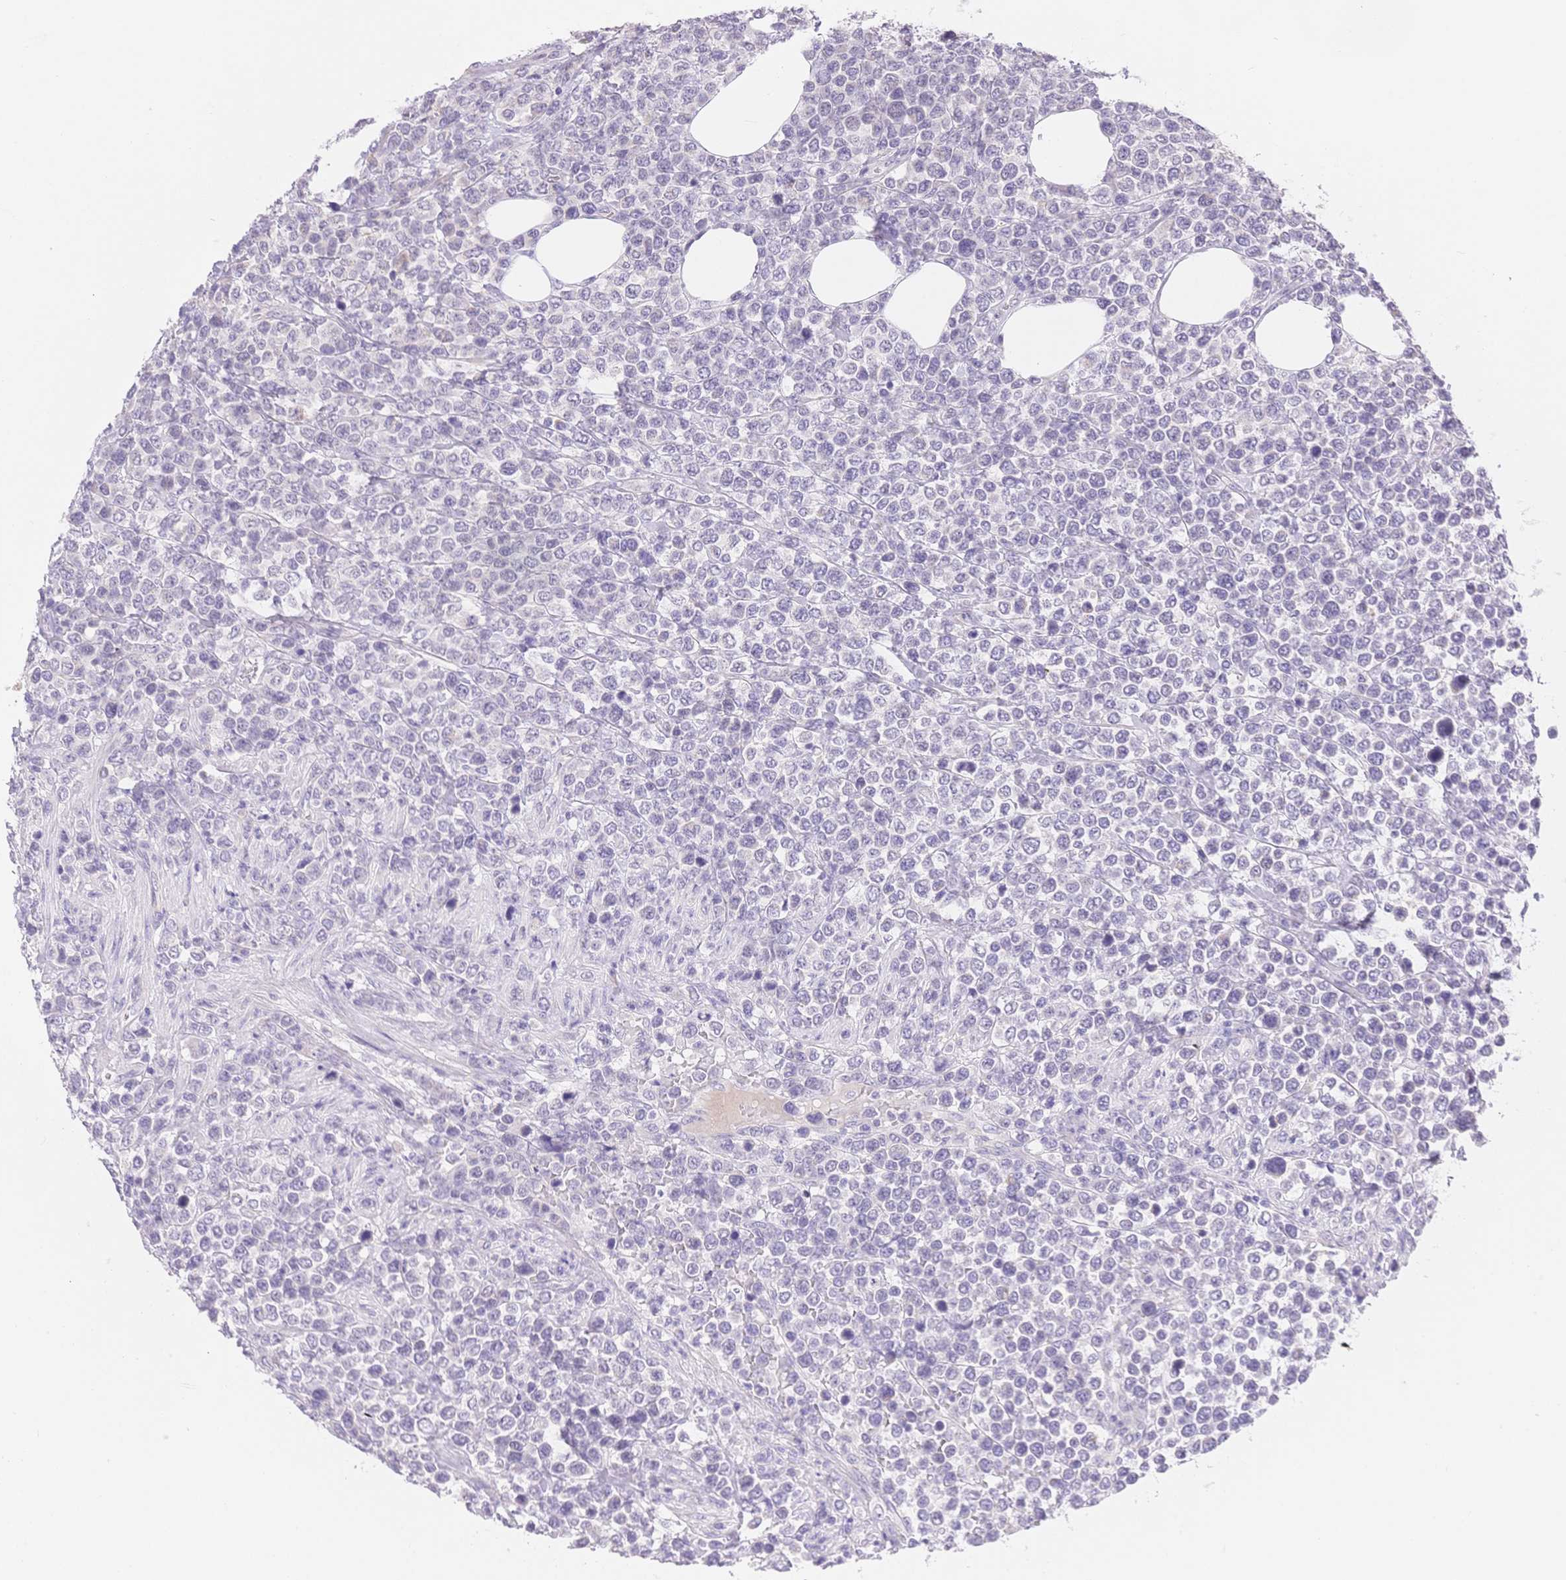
{"staining": {"intensity": "negative", "quantity": "none", "location": "none"}, "tissue": "lymphoma", "cell_type": "Tumor cells", "image_type": "cancer", "snomed": [{"axis": "morphology", "description": "Malignant lymphoma, non-Hodgkin's type, High grade"}, {"axis": "topography", "description": "Soft tissue"}], "caption": "Immunohistochemistry histopathology image of neoplastic tissue: high-grade malignant lymphoma, non-Hodgkin's type stained with DAB displays no significant protein staining in tumor cells. (DAB immunohistochemistry (IHC) with hematoxylin counter stain).", "gene": "MYOM1", "patient": {"sex": "female", "age": 56}}